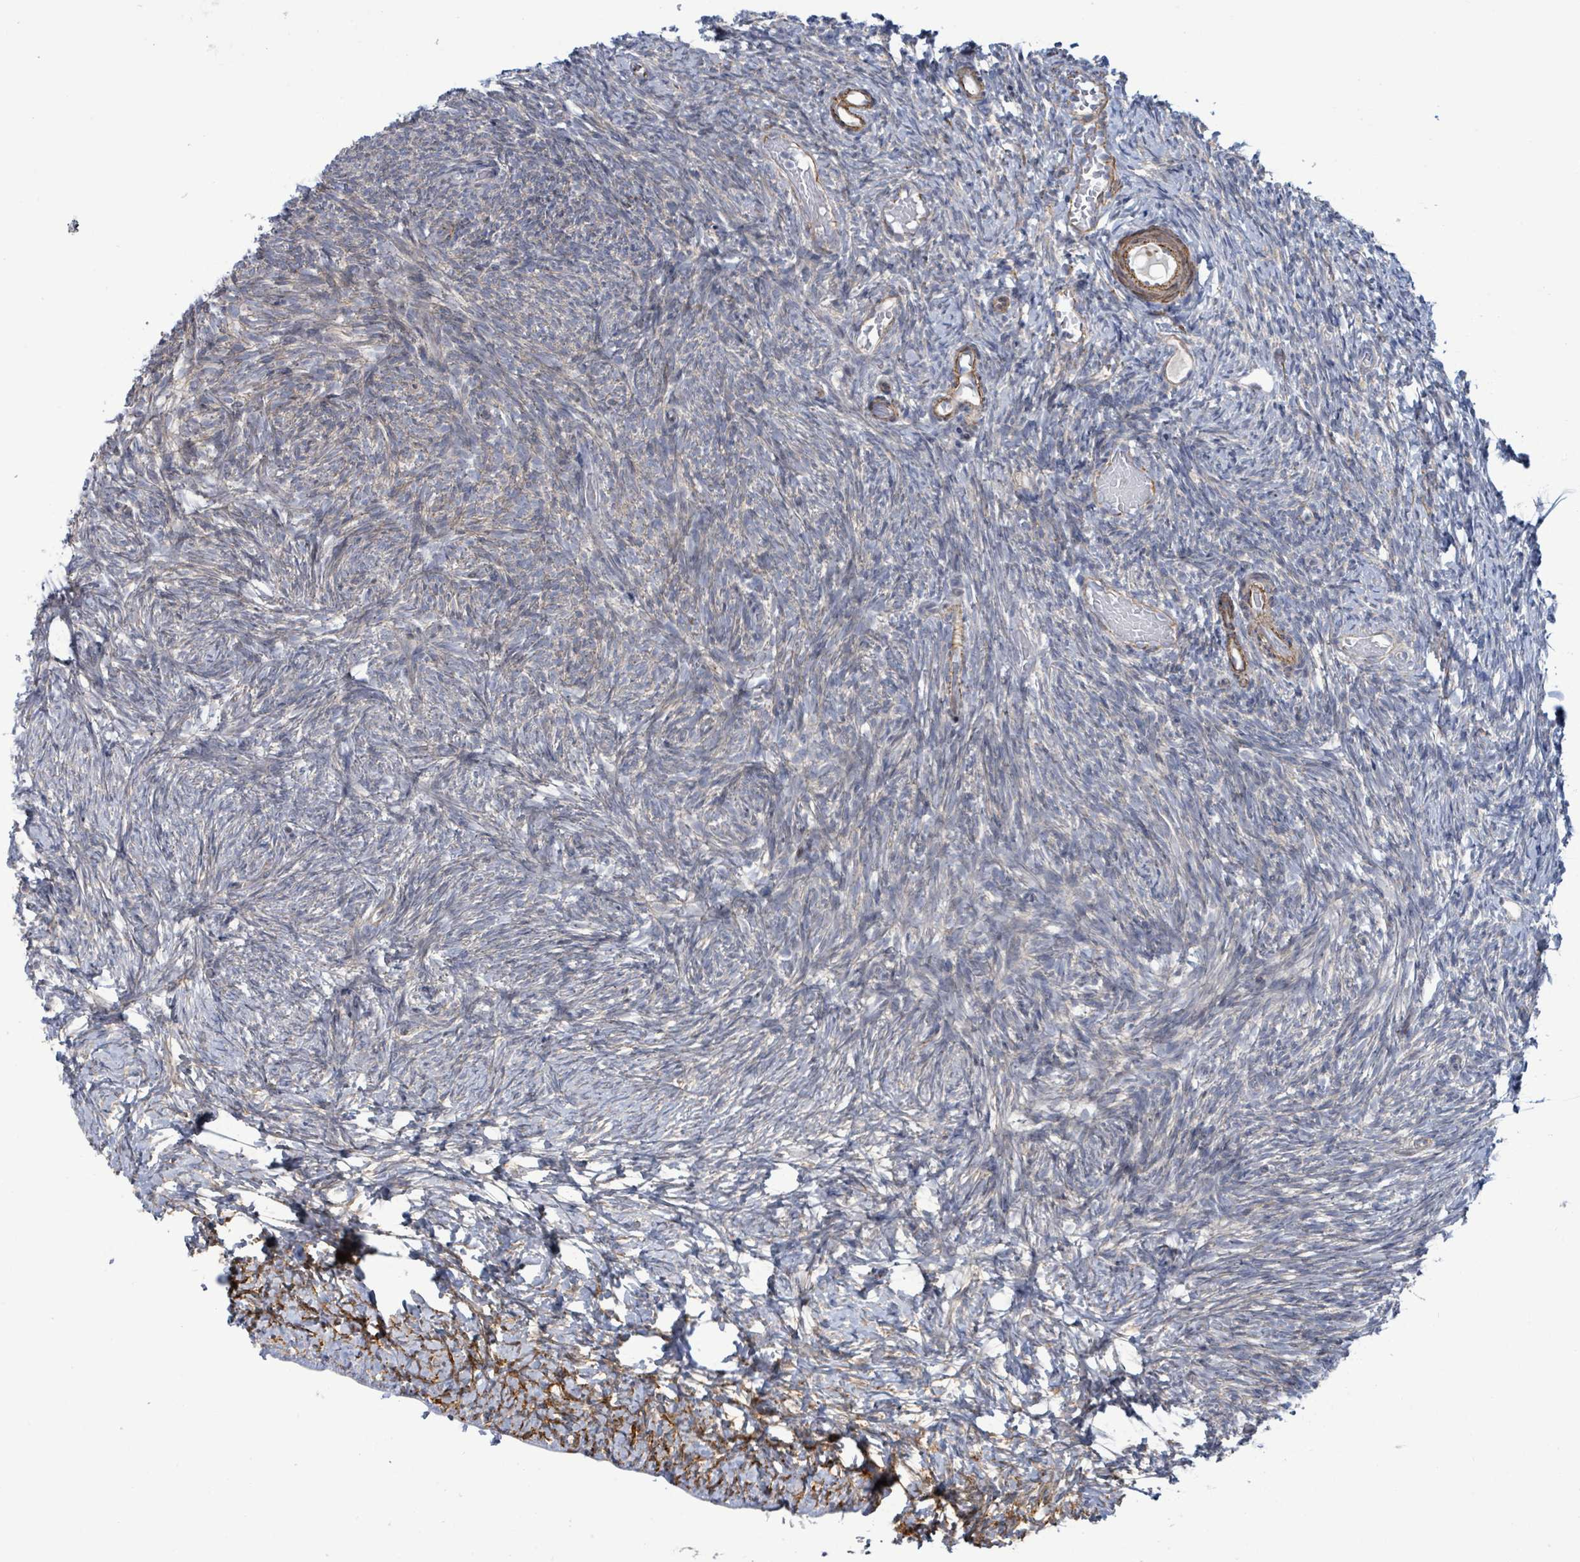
{"staining": {"intensity": "negative", "quantity": "none", "location": "none"}, "tissue": "ovary", "cell_type": "Follicle cells", "image_type": "normal", "snomed": [{"axis": "morphology", "description": "Normal tissue, NOS"}, {"axis": "topography", "description": "Ovary"}], "caption": "The micrograph shows no staining of follicle cells in unremarkable ovary.", "gene": "DMRTC1B", "patient": {"sex": "female", "age": 39}}